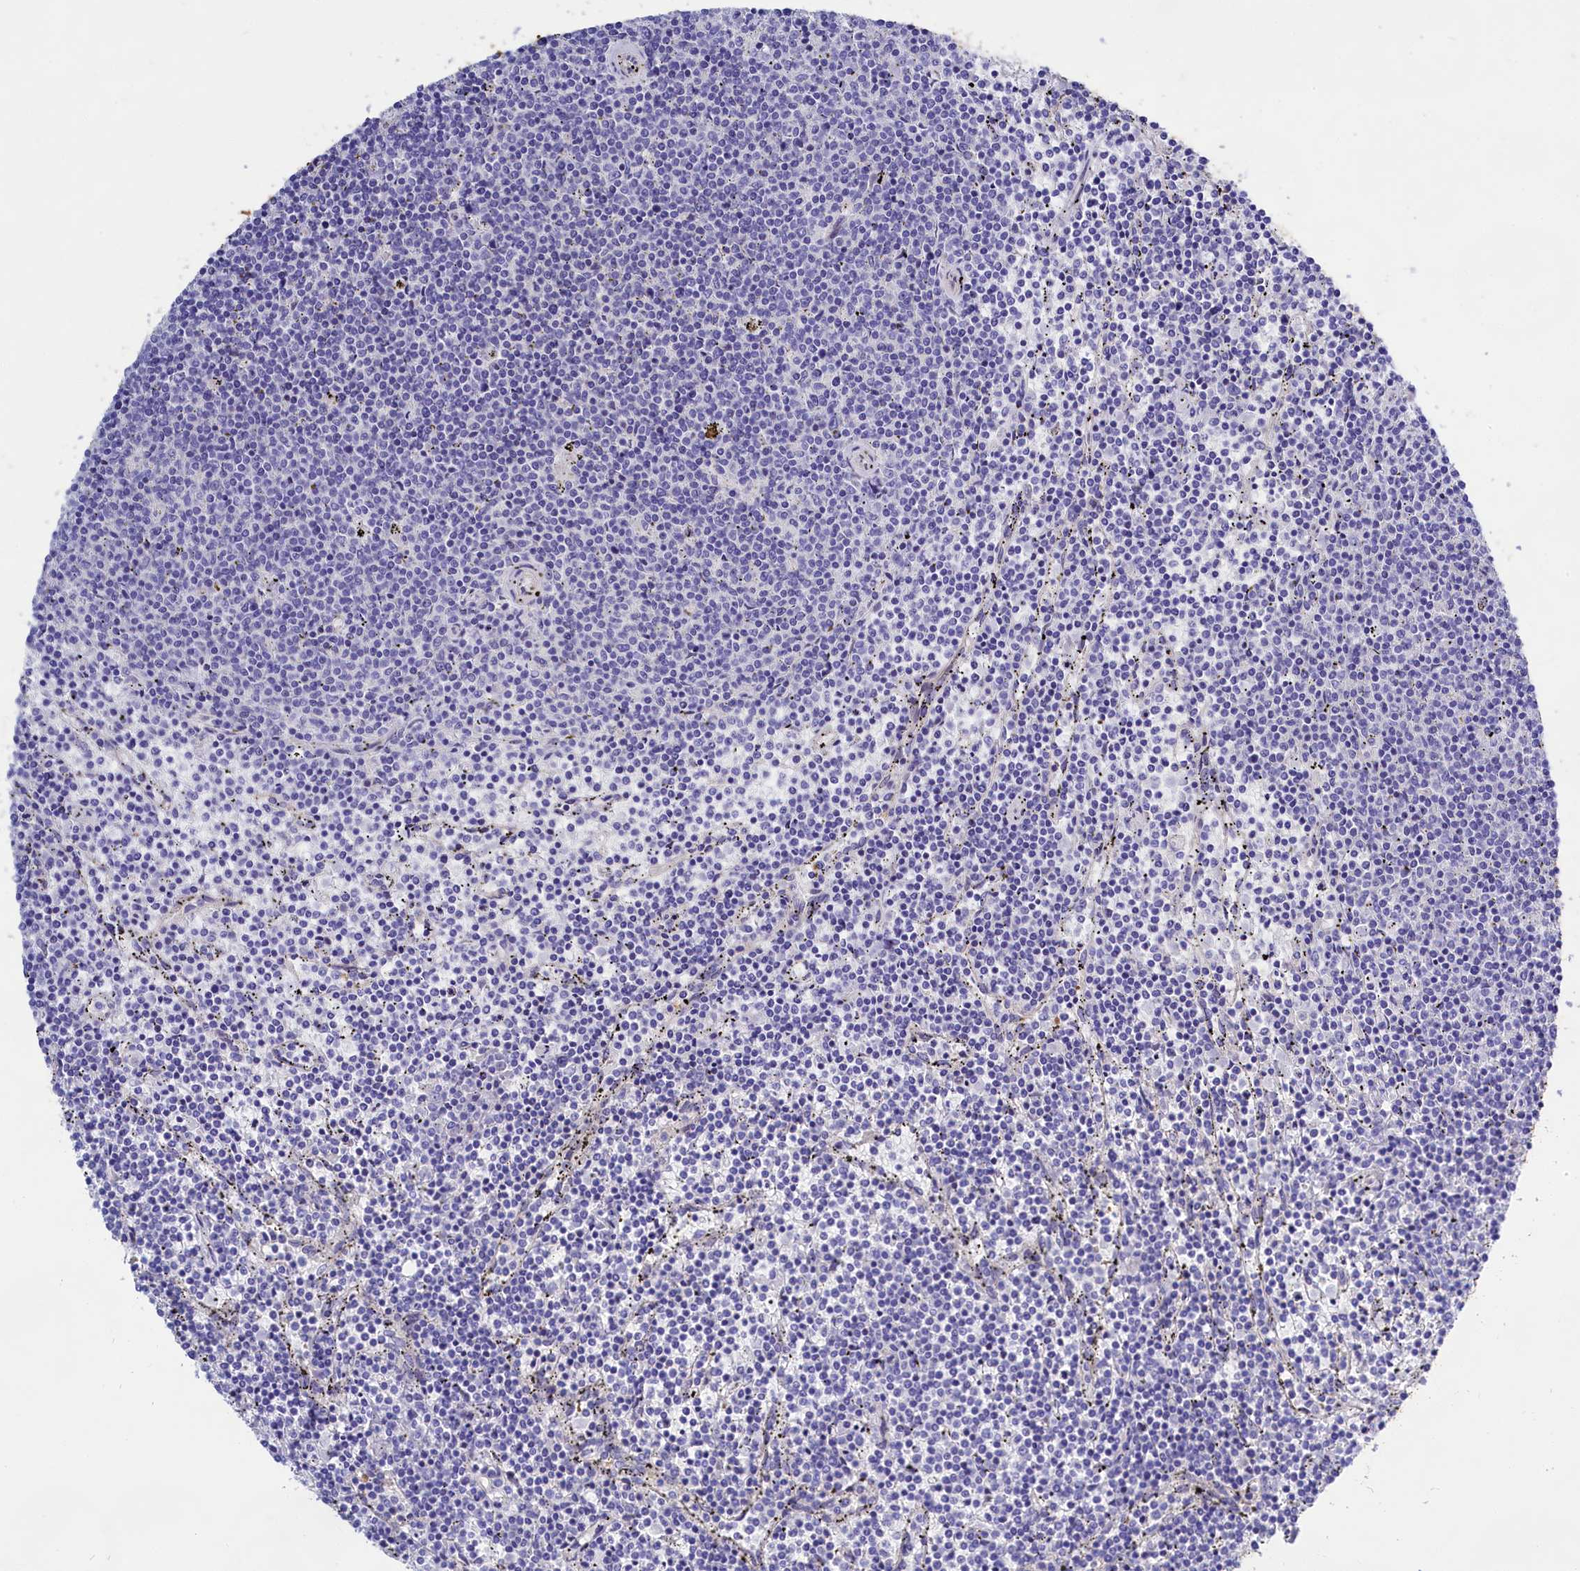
{"staining": {"intensity": "negative", "quantity": "none", "location": "none"}, "tissue": "lymphoma", "cell_type": "Tumor cells", "image_type": "cancer", "snomed": [{"axis": "morphology", "description": "Malignant lymphoma, non-Hodgkin's type, Low grade"}, {"axis": "topography", "description": "Spleen"}], "caption": "Immunohistochemistry (IHC) photomicrograph of neoplastic tissue: lymphoma stained with DAB reveals no significant protein positivity in tumor cells.", "gene": "PPP1R13L", "patient": {"sex": "female", "age": 50}}